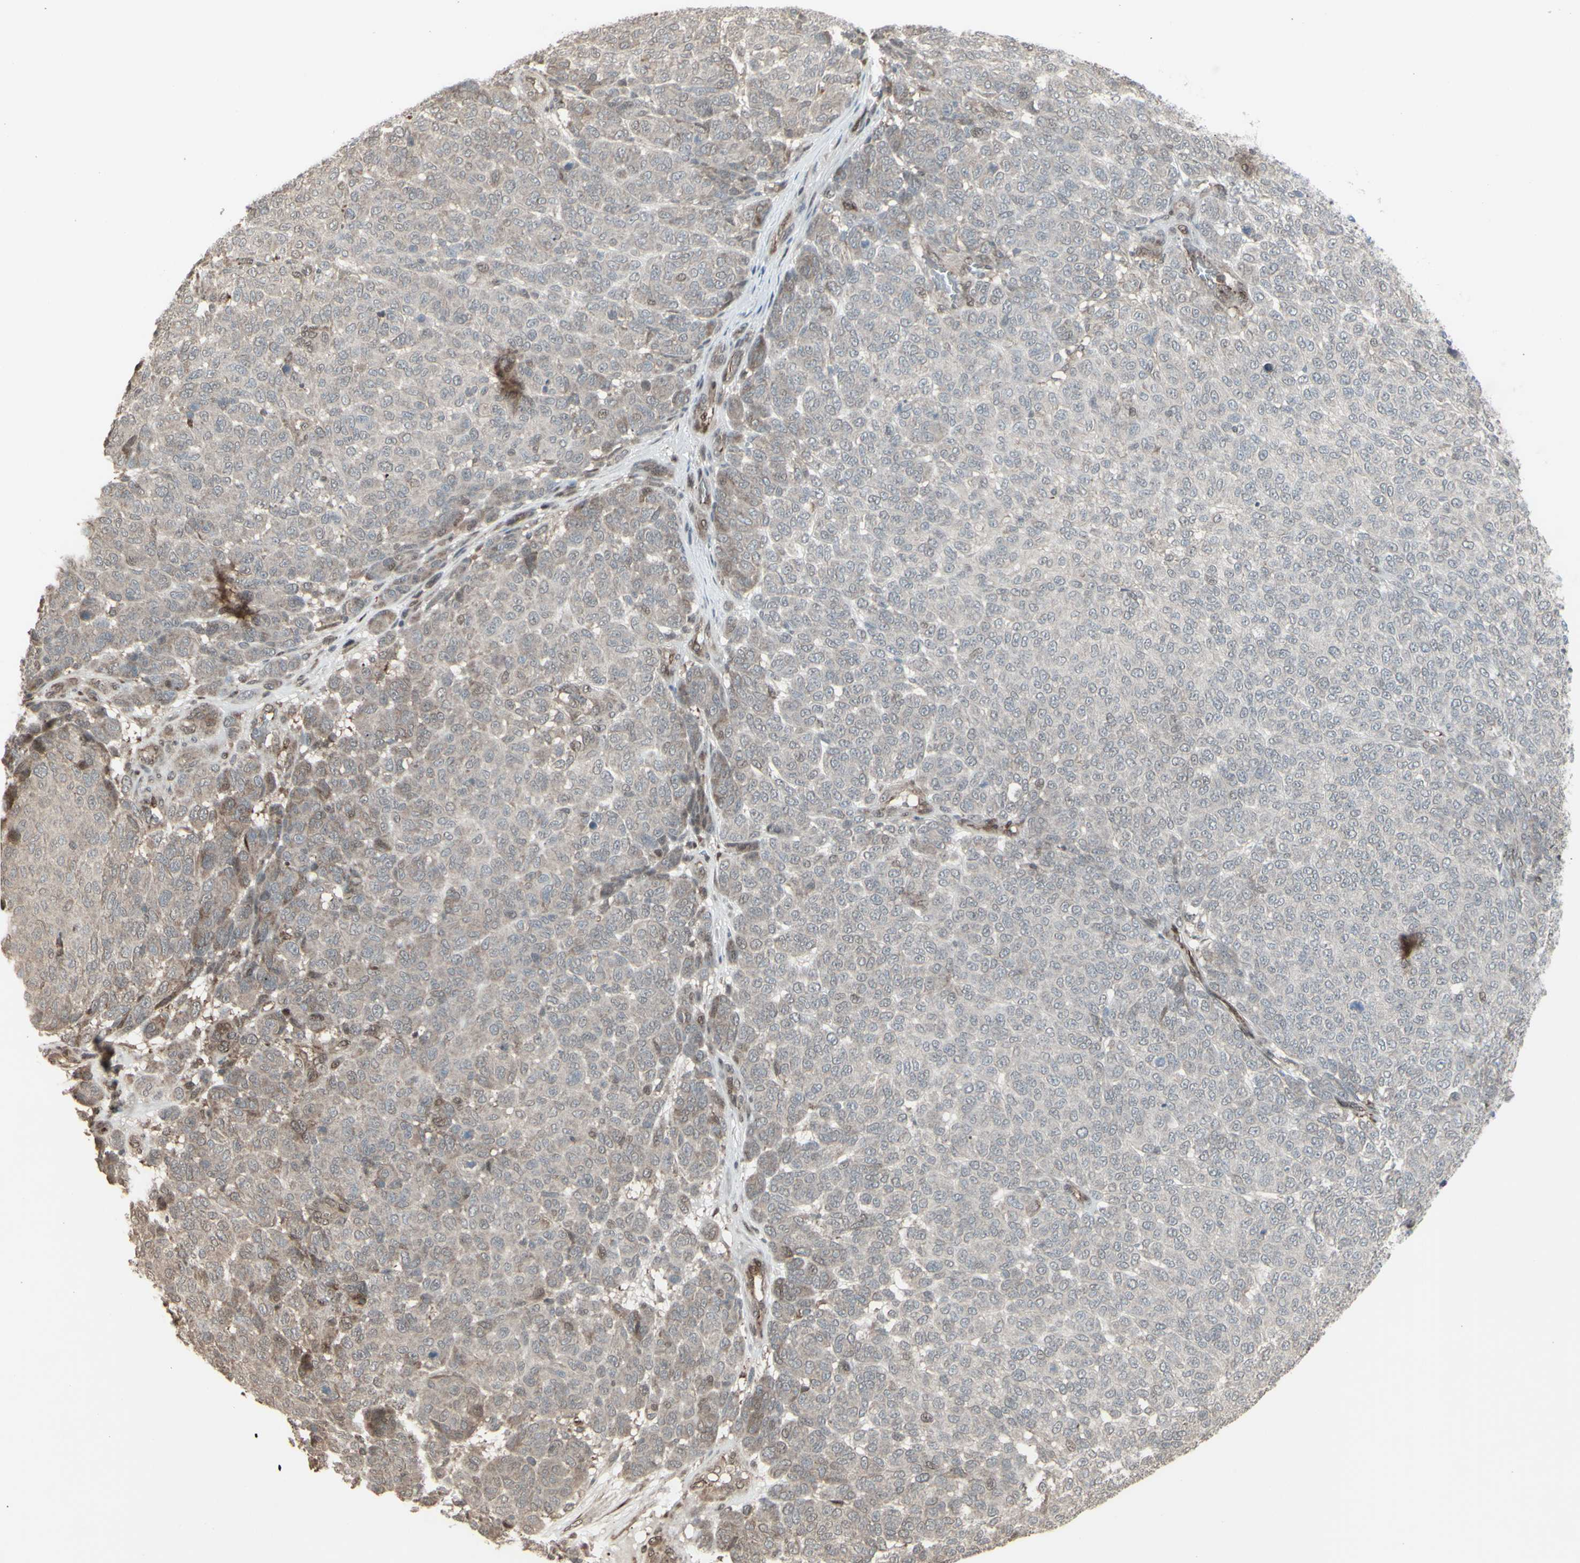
{"staining": {"intensity": "weak", "quantity": "25%-75%", "location": "cytoplasmic/membranous"}, "tissue": "melanoma", "cell_type": "Tumor cells", "image_type": "cancer", "snomed": [{"axis": "morphology", "description": "Malignant melanoma, NOS"}, {"axis": "topography", "description": "Skin"}], "caption": "Human melanoma stained with a protein marker demonstrates weak staining in tumor cells.", "gene": "CD33", "patient": {"sex": "male", "age": 59}}